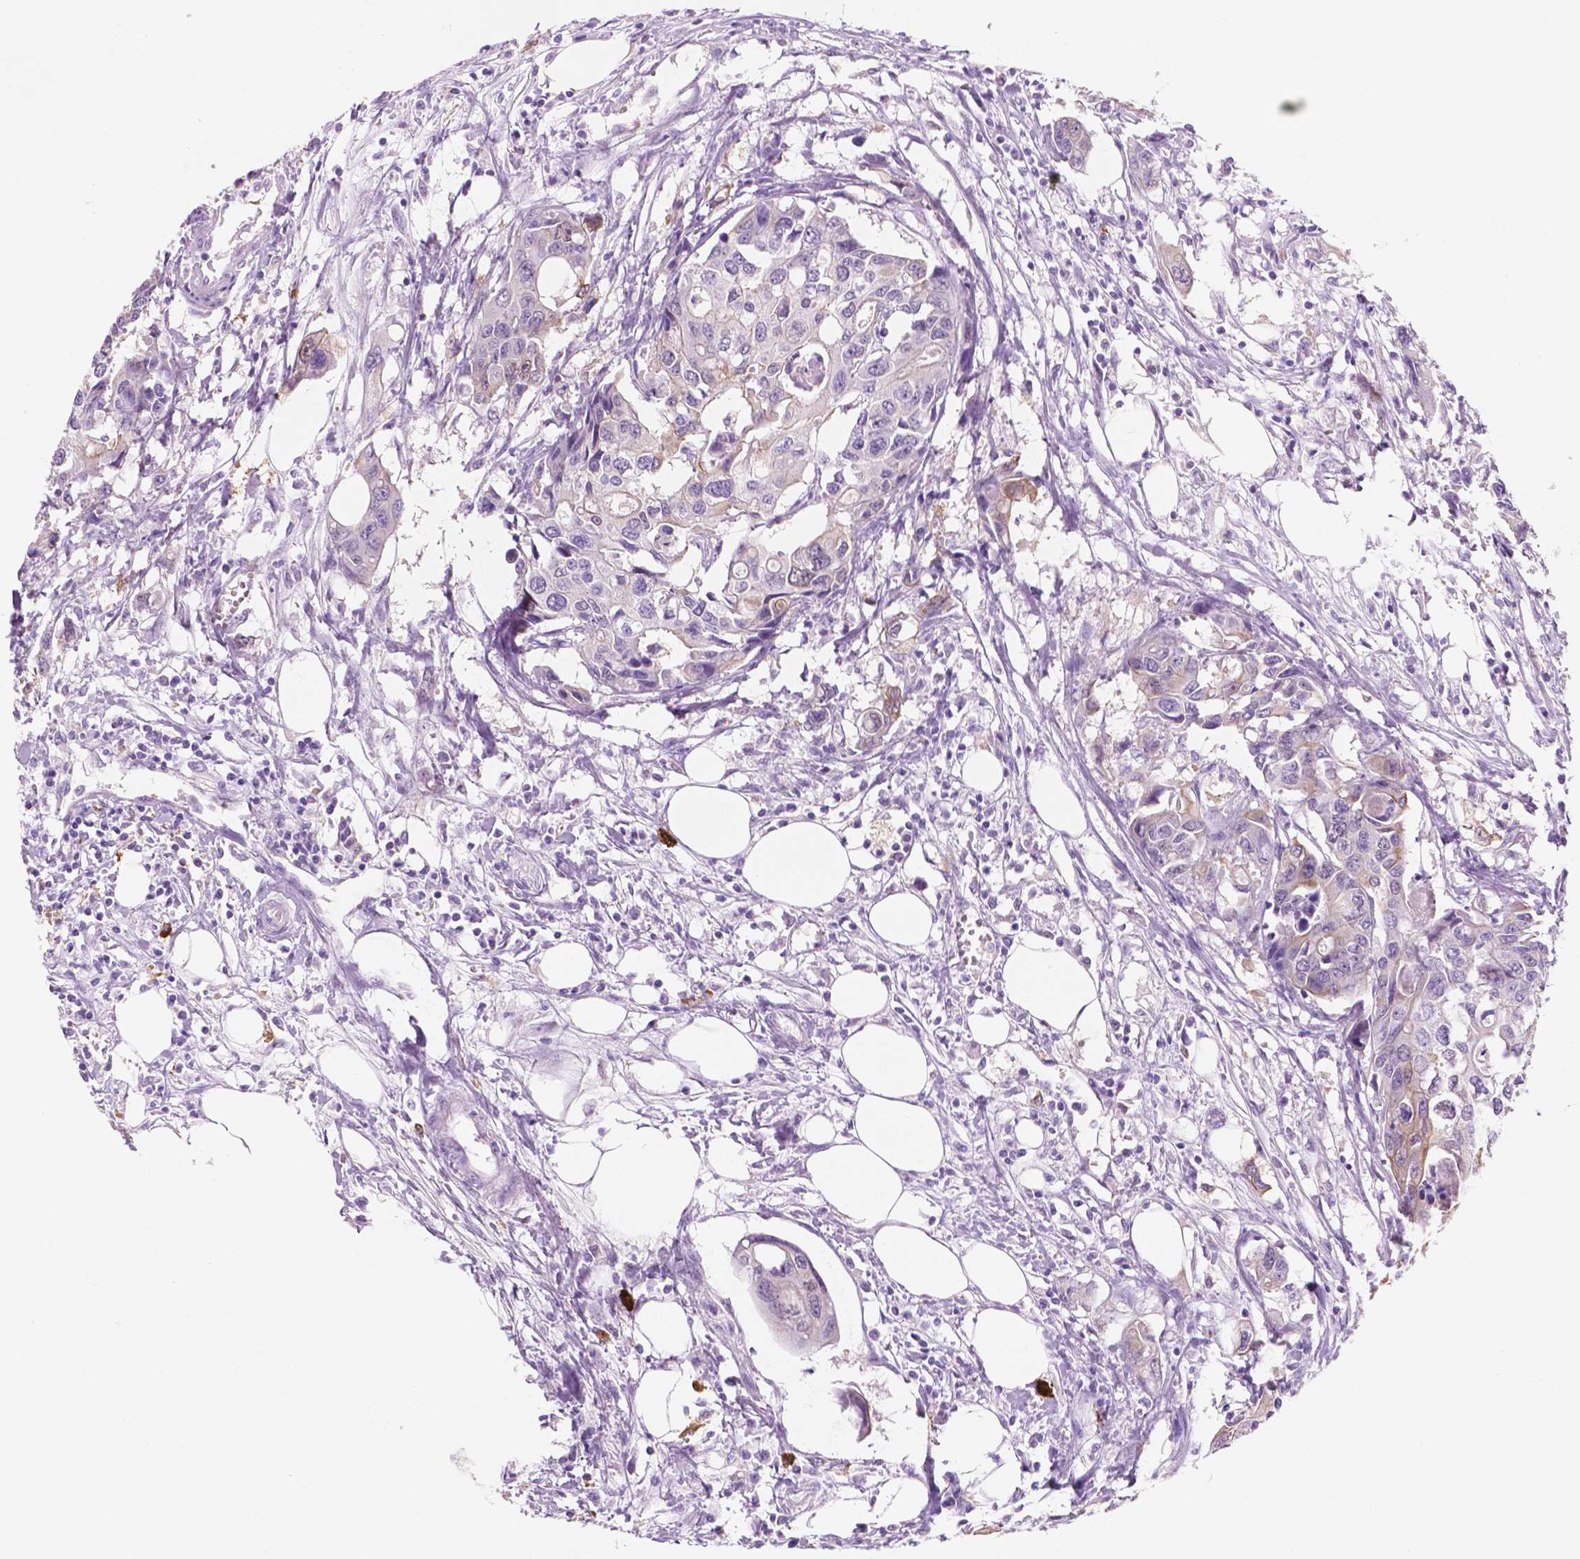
{"staining": {"intensity": "negative", "quantity": "none", "location": "none"}, "tissue": "colorectal cancer", "cell_type": "Tumor cells", "image_type": "cancer", "snomed": [{"axis": "morphology", "description": "Adenocarcinoma, NOS"}, {"axis": "topography", "description": "Colon"}], "caption": "The histopathology image exhibits no staining of tumor cells in colorectal adenocarcinoma. The staining is performed using DAB brown chromogen with nuclei counter-stained in using hematoxylin.", "gene": "EPPK1", "patient": {"sex": "male", "age": 77}}